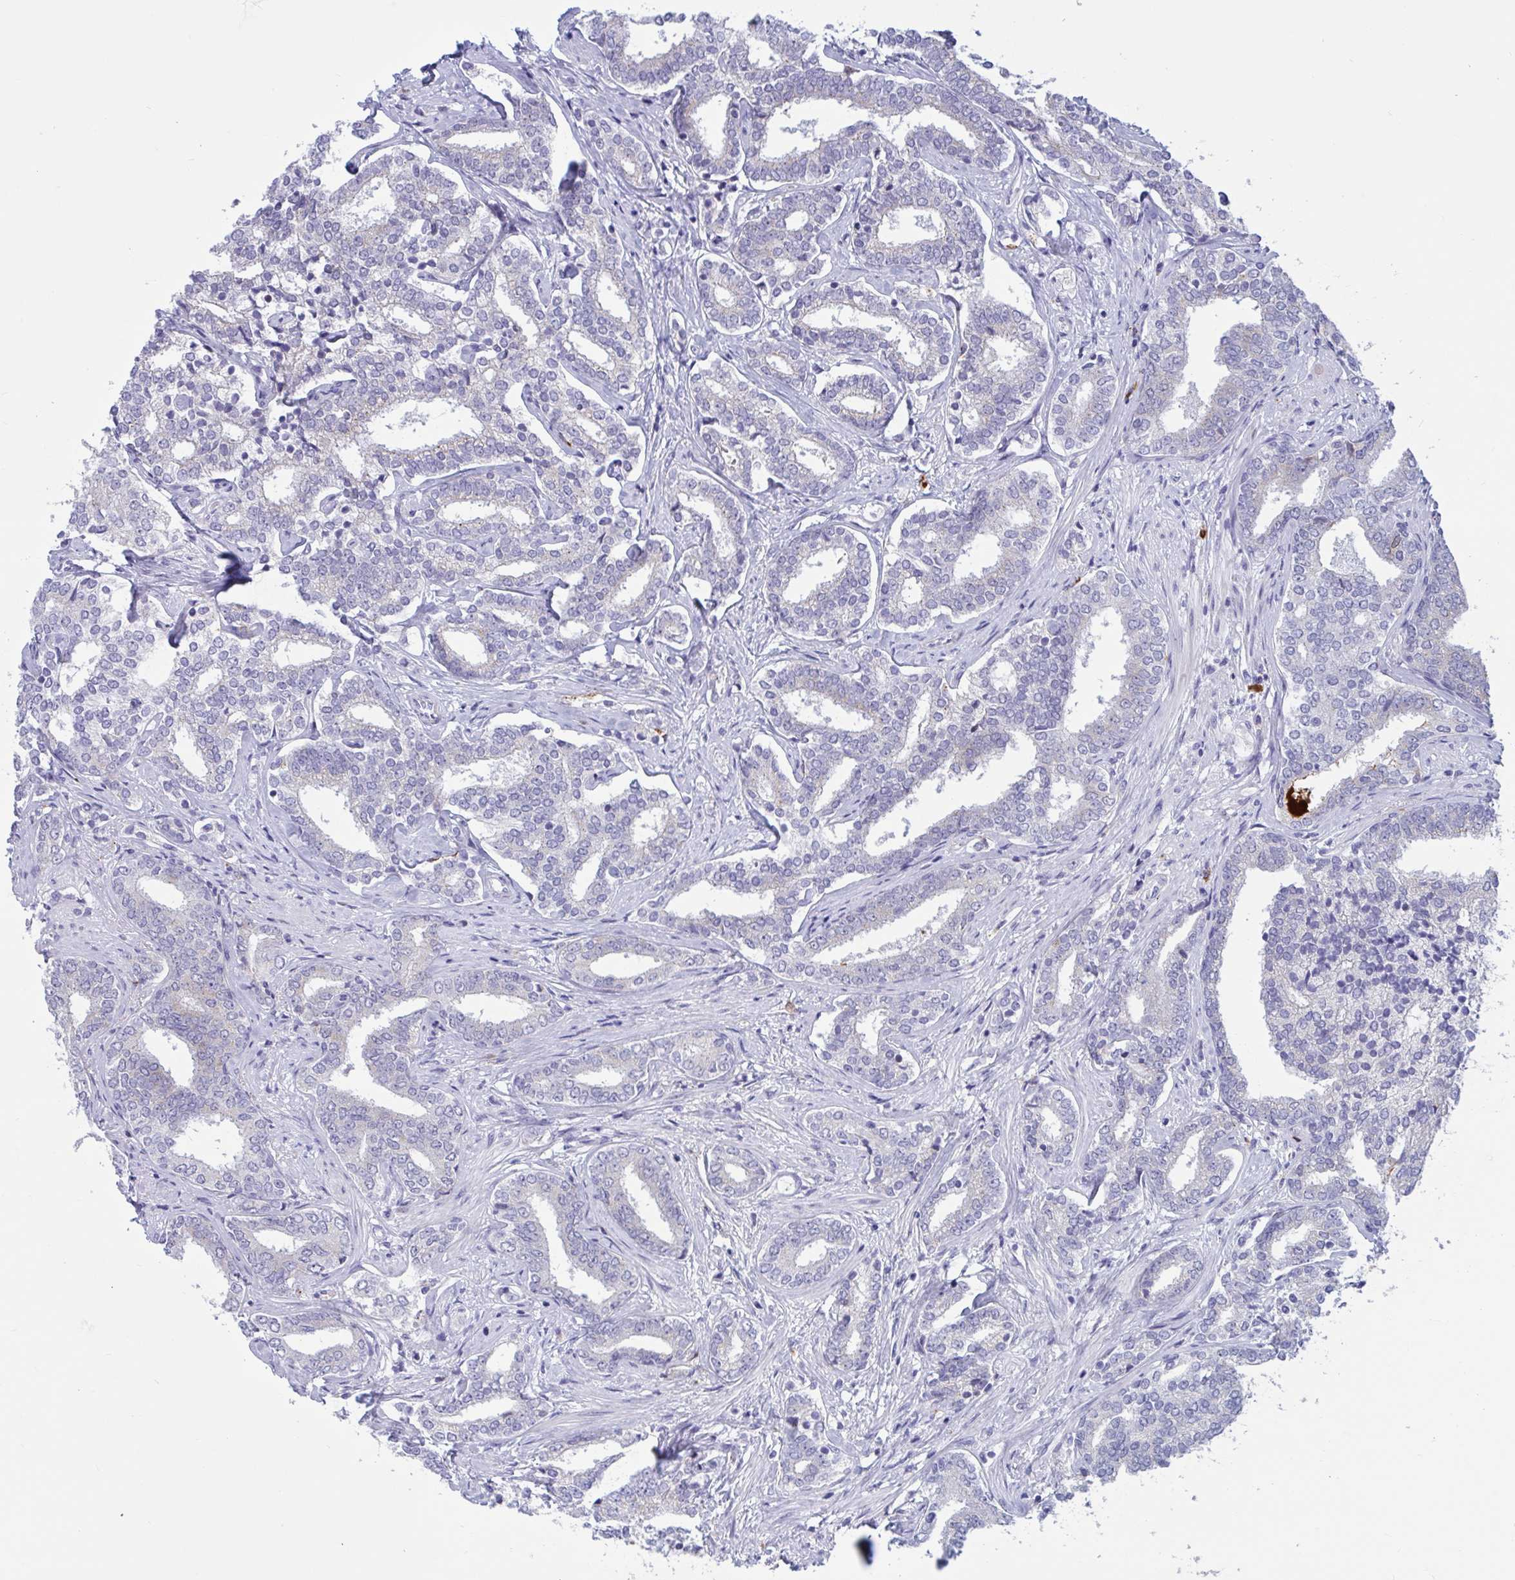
{"staining": {"intensity": "negative", "quantity": "none", "location": "none"}, "tissue": "prostate cancer", "cell_type": "Tumor cells", "image_type": "cancer", "snomed": [{"axis": "morphology", "description": "Adenocarcinoma, High grade"}, {"axis": "topography", "description": "Prostate"}], "caption": "Tumor cells are negative for protein expression in human prostate cancer (adenocarcinoma (high-grade)).", "gene": "FAM219B", "patient": {"sex": "male", "age": 72}}